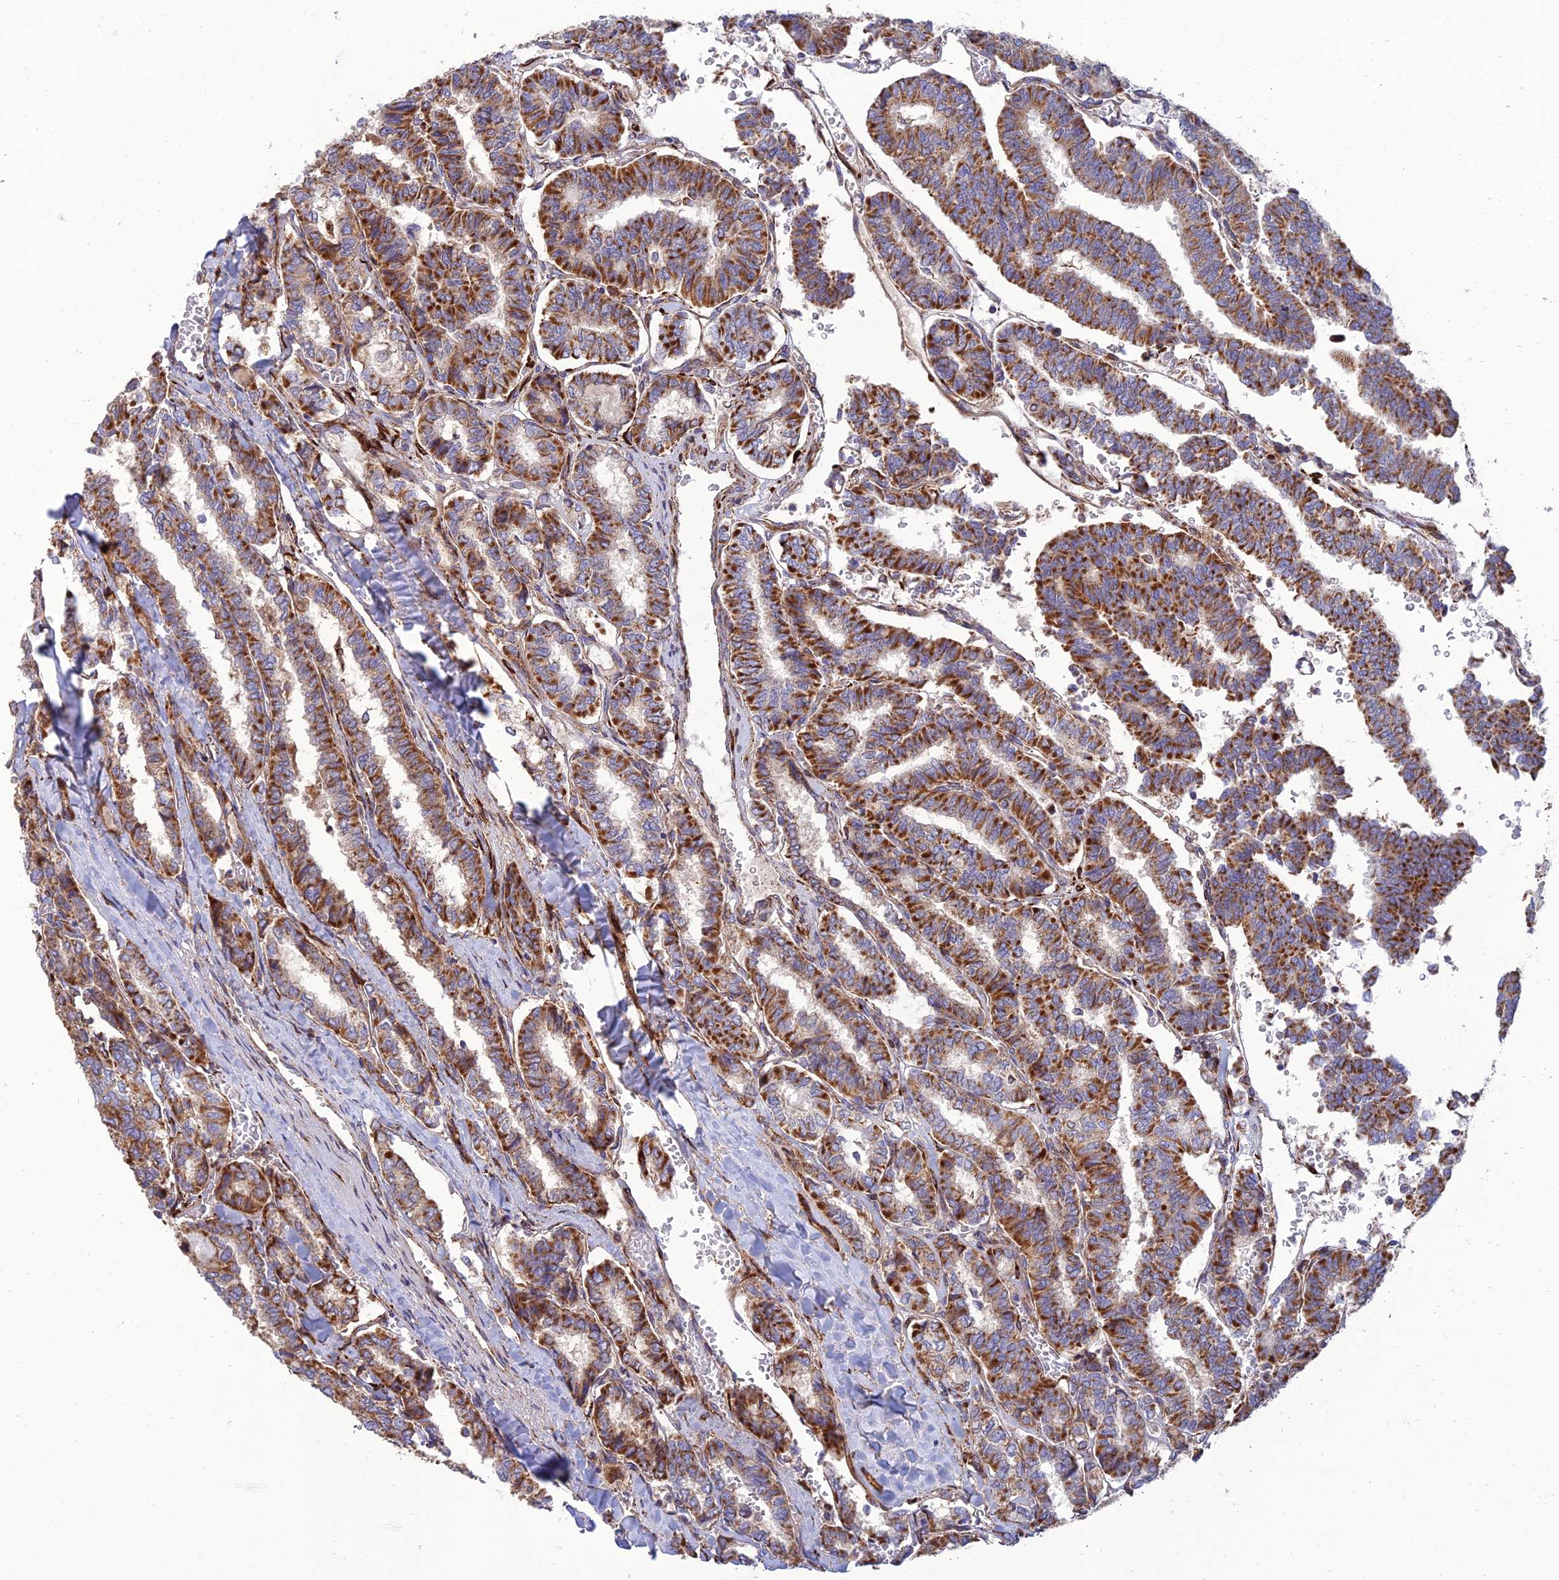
{"staining": {"intensity": "moderate", "quantity": ">75%", "location": "cytoplasmic/membranous"}, "tissue": "thyroid cancer", "cell_type": "Tumor cells", "image_type": "cancer", "snomed": [{"axis": "morphology", "description": "Papillary adenocarcinoma, NOS"}, {"axis": "topography", "description": "Thyroid gland"}], "caption": "This micrograph shows immunohistochemistry staining of human thyroid cancer (papillary adenocarcinoma), with medium moderate cytoplasmic/membranous expression in approximately >75% of tumor cells.", "gene": "RCN3", "patient": {"sex": "female", "age": 35}}